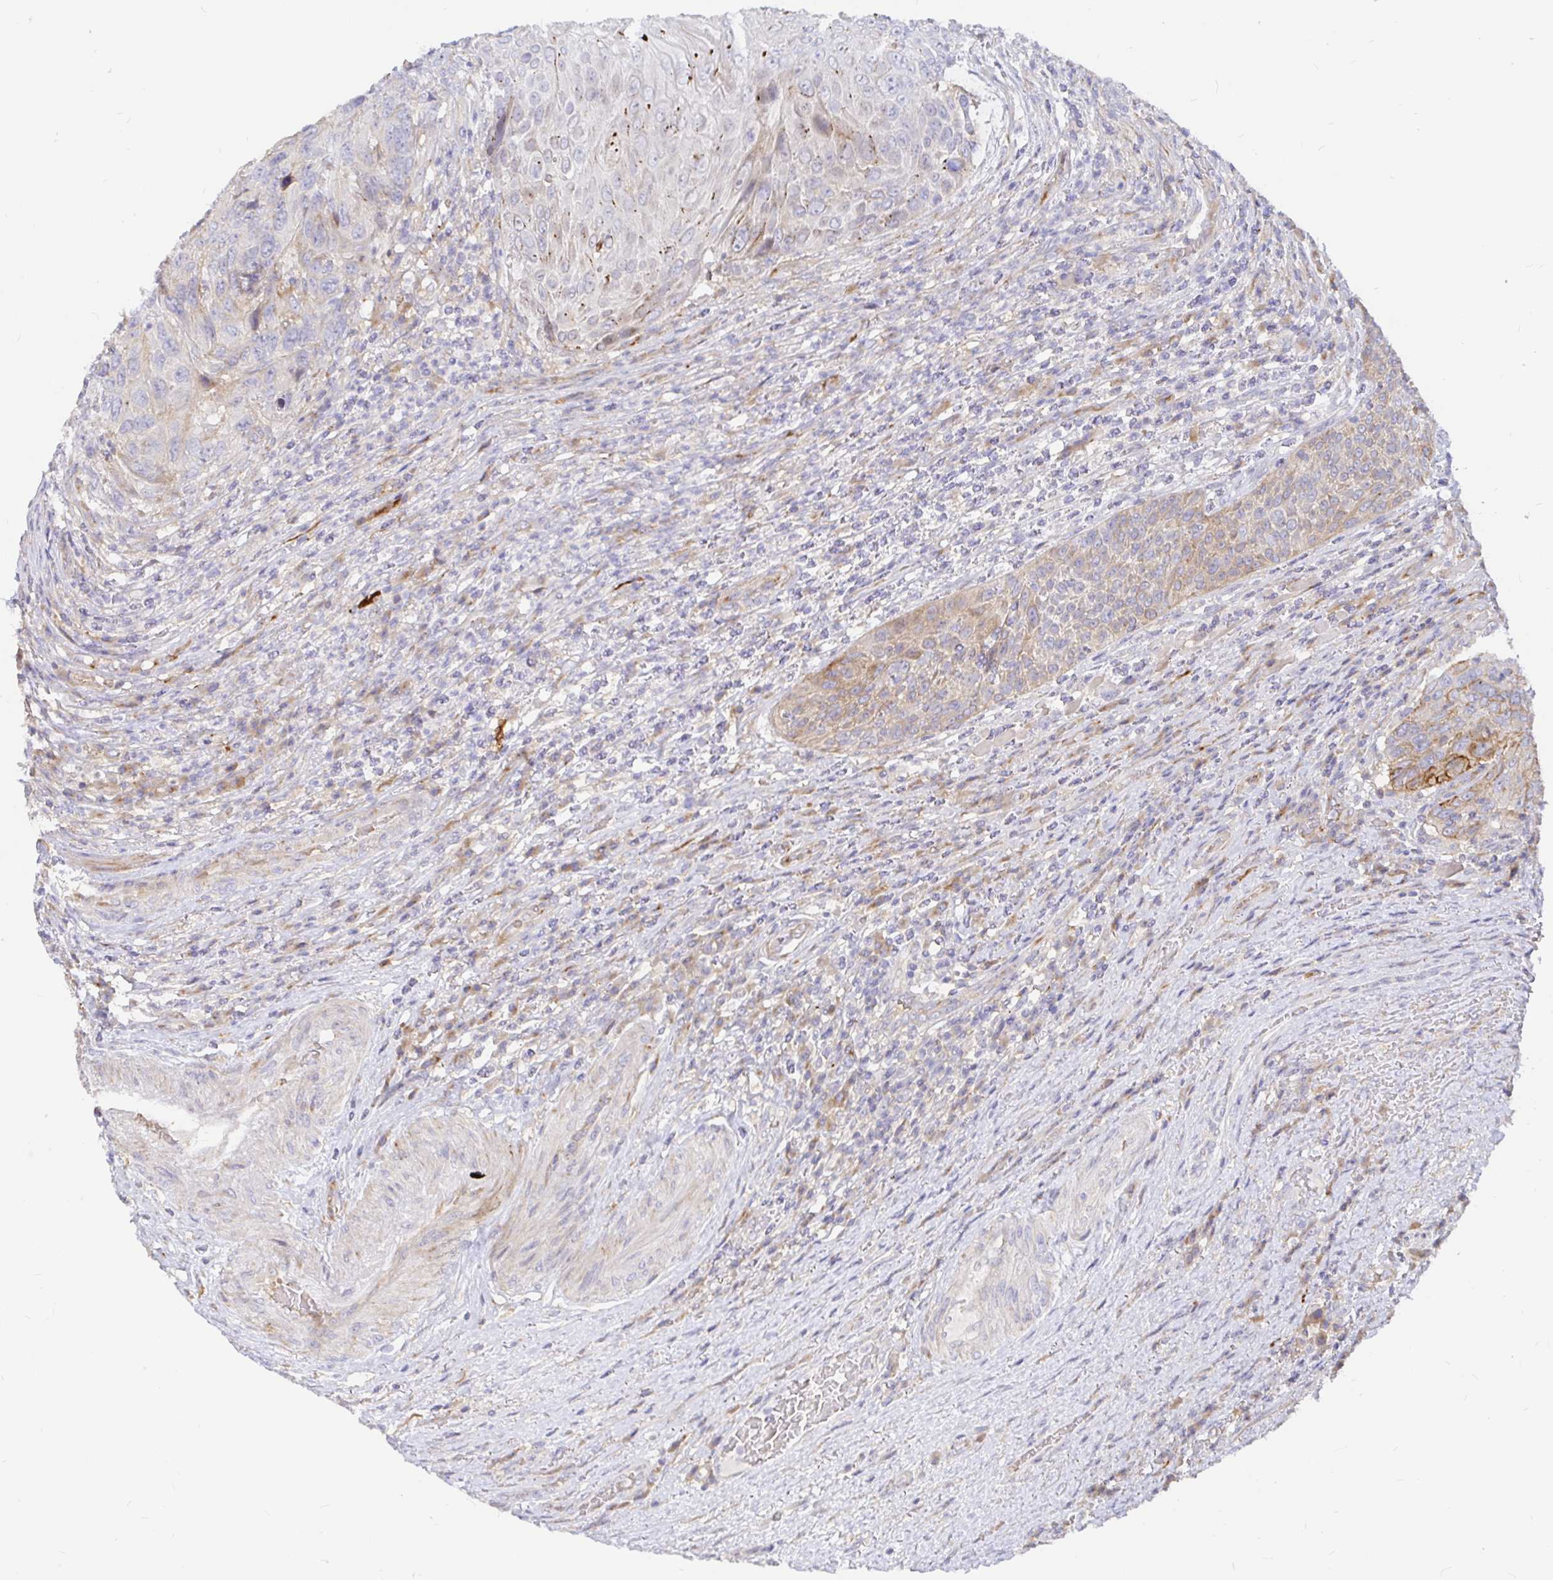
{"staining": {"intensity": "strong", "quantity": "<25%", "location": "cytoplasmic/membranous"}, "tissue": "urothelial cancer", "cell_type": "Tumor cells", "image_type": "cancer", "snomed": [{"axis": "morphology", "description": "Urothelial carcinoma, High grade"}, {"axis": "topography", "description": "Urinary bladder"}], "caption": "Immunohistochemistry (IHC) of high-grade urothelial carcinoma reveals medium levels of strong cytoplasmic/membranous expression in approximately <25% of tumor cells. (Brightfield microscopy of DAB IHC at high magnification).", "gene": "KCTD19", "patient": {"sex": "female", "age": 70}}